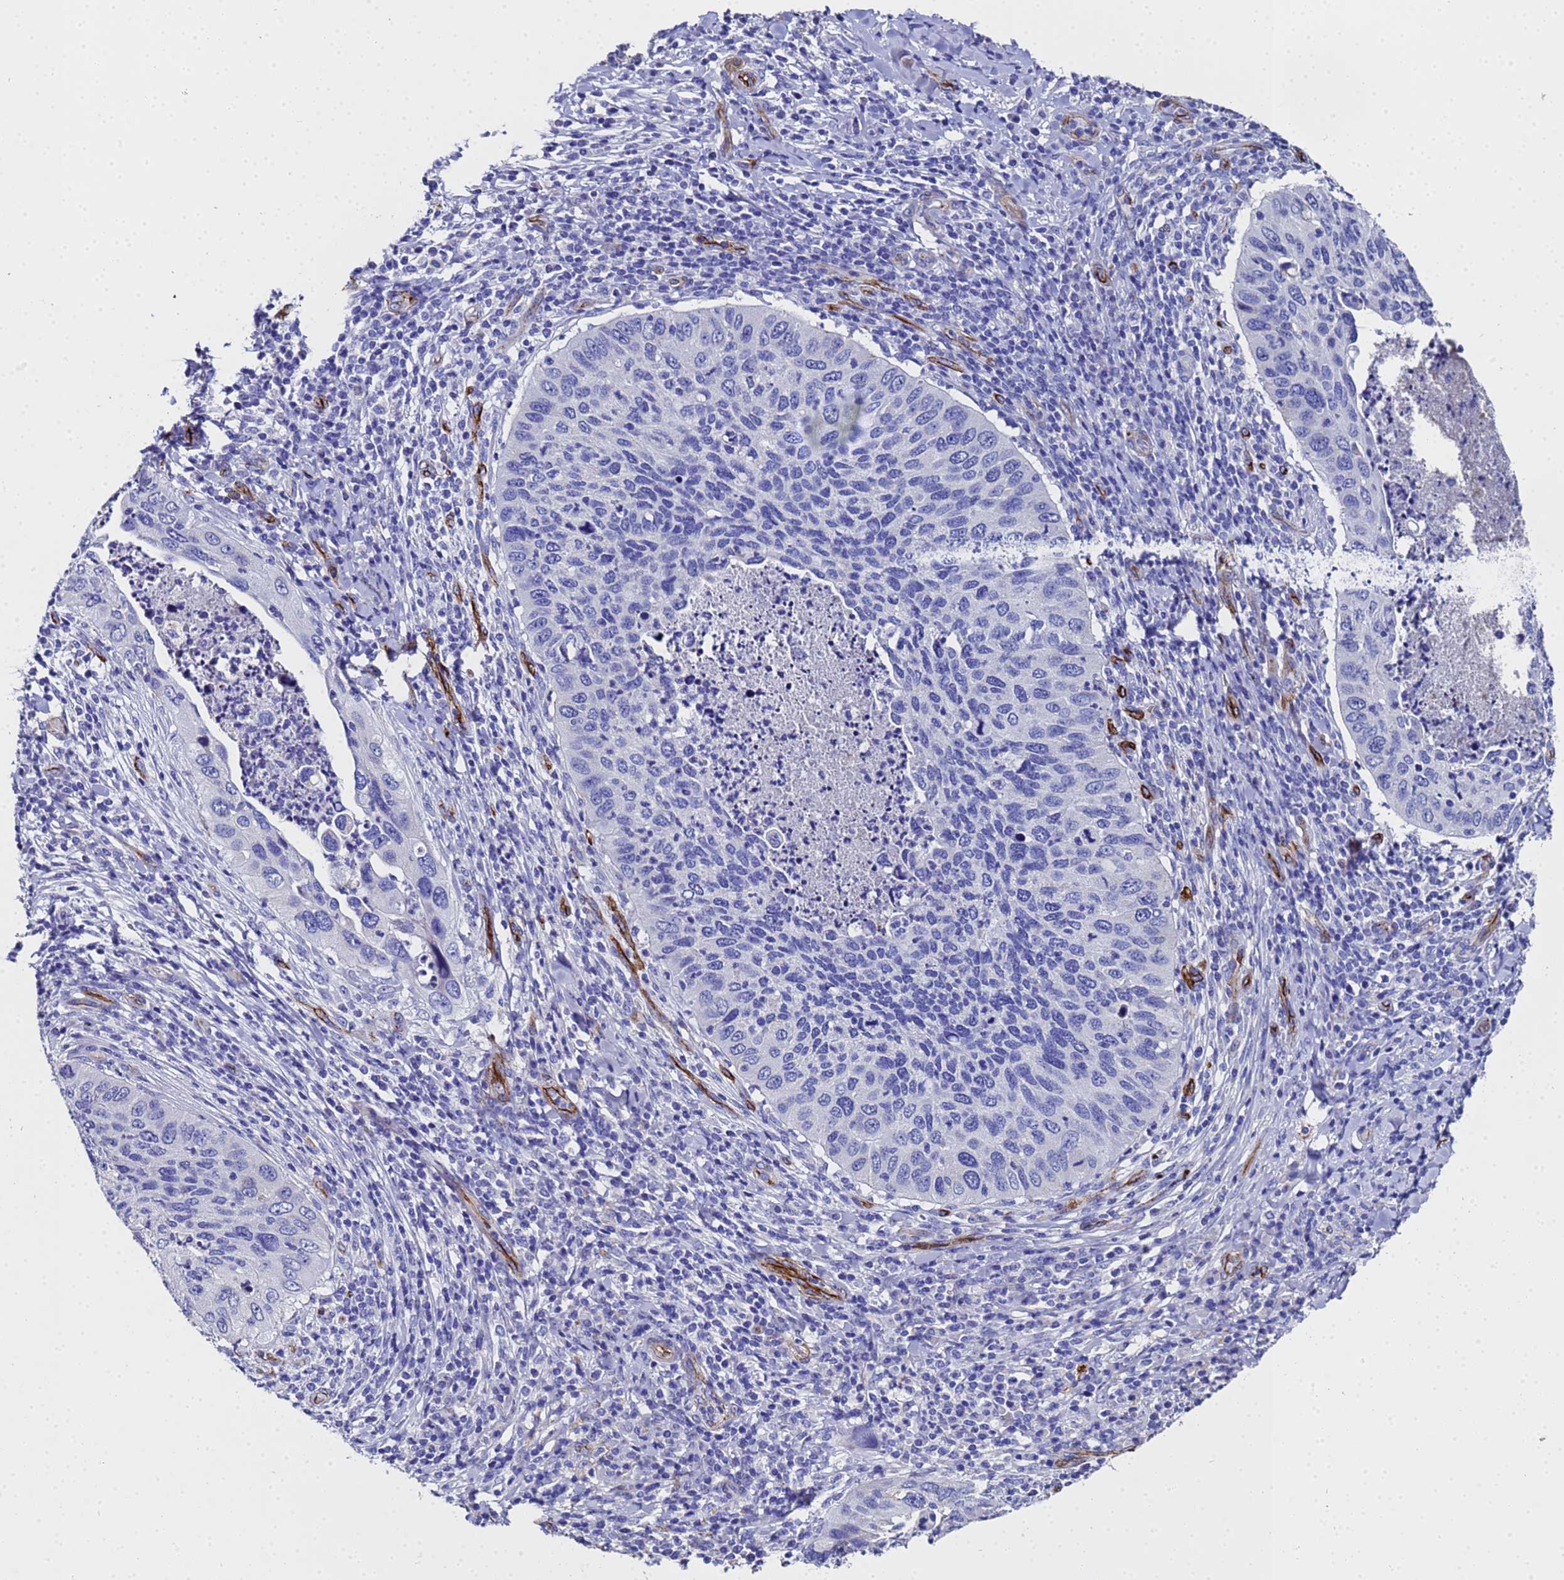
{"staining": {"intensity": "negative", "quantity": "none", "location": "none"}, "tissue": "cervical cancer", "cell_type": "Tumor cells", "image_type": "cancer", "snomed": [{"axis": "morphology", "description": "Squamous cell carcinoma, NOS"}, {"axis": "topography", "description": "Cervix"}], "caption": "Tumor cells show no significant positivity in cervical squamous cell carcinoma.", "gene": "ADIPOQ", "patient": {"sex": "female", "age": 38}}